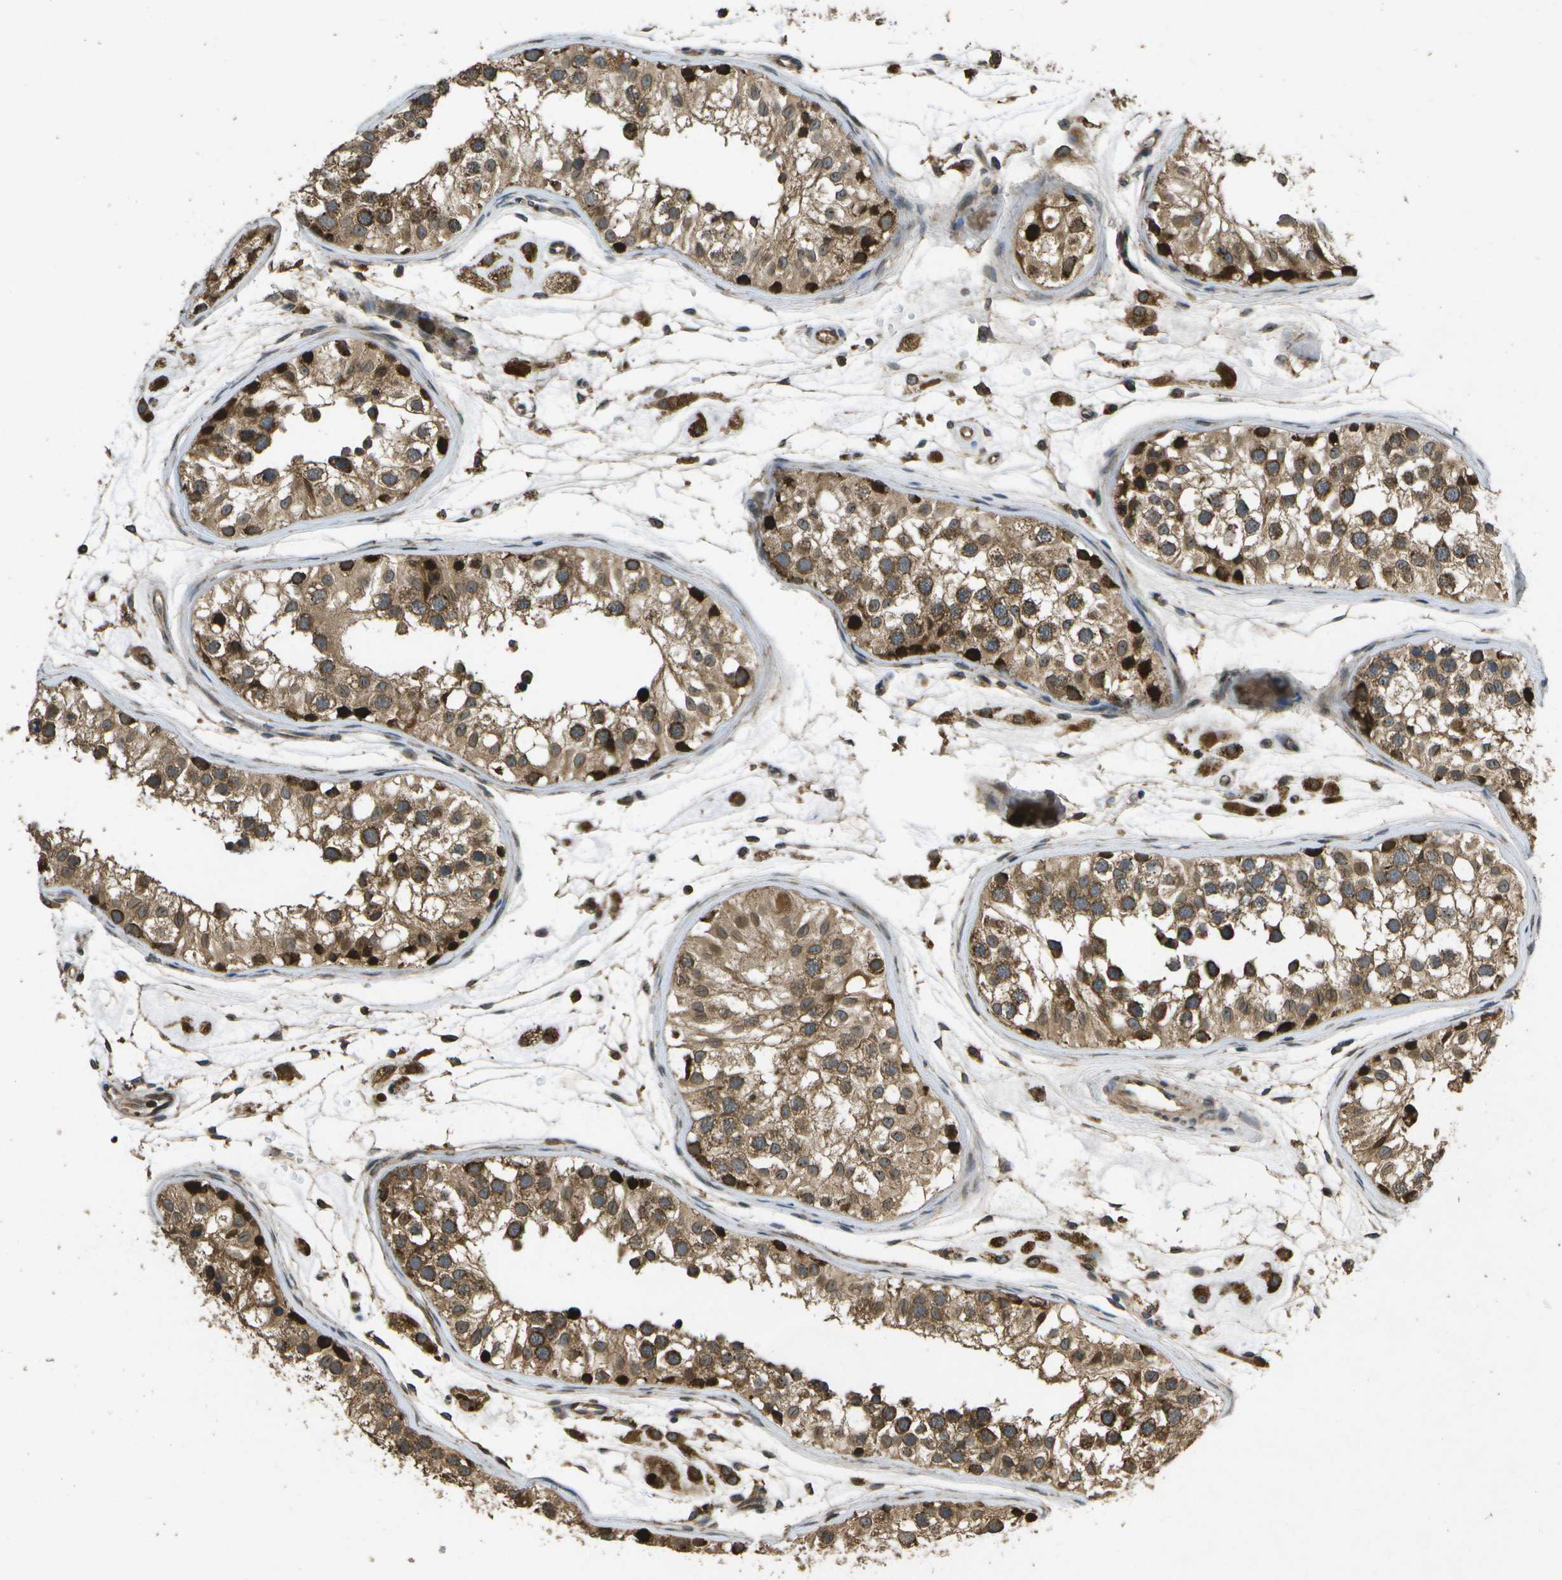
{"staining": {"intensity": "strong", "quantity": ">75%", "location": "cytoplasmic/membranous"}, "tissue": "testis", "cell_type": "Cells in seminiferous ducts", "image_type": "normal", "snomed": [{"axis": "morphology", "description": "Normal tissue, NOS"}, {"axis": "morphology", "description": "Adenocarcinoma, metastatic, NOS"}, {"axis": "topography", "description": "Testis"}], "caption": "DAB immunohistochemical staining of benign human testis shows strong cytoplasmic/membranous protein positivity in approximately >75% of cells in seminiferous ducts.", "gene": "HFE", "patient": {"sex": "male", "age": 26}}